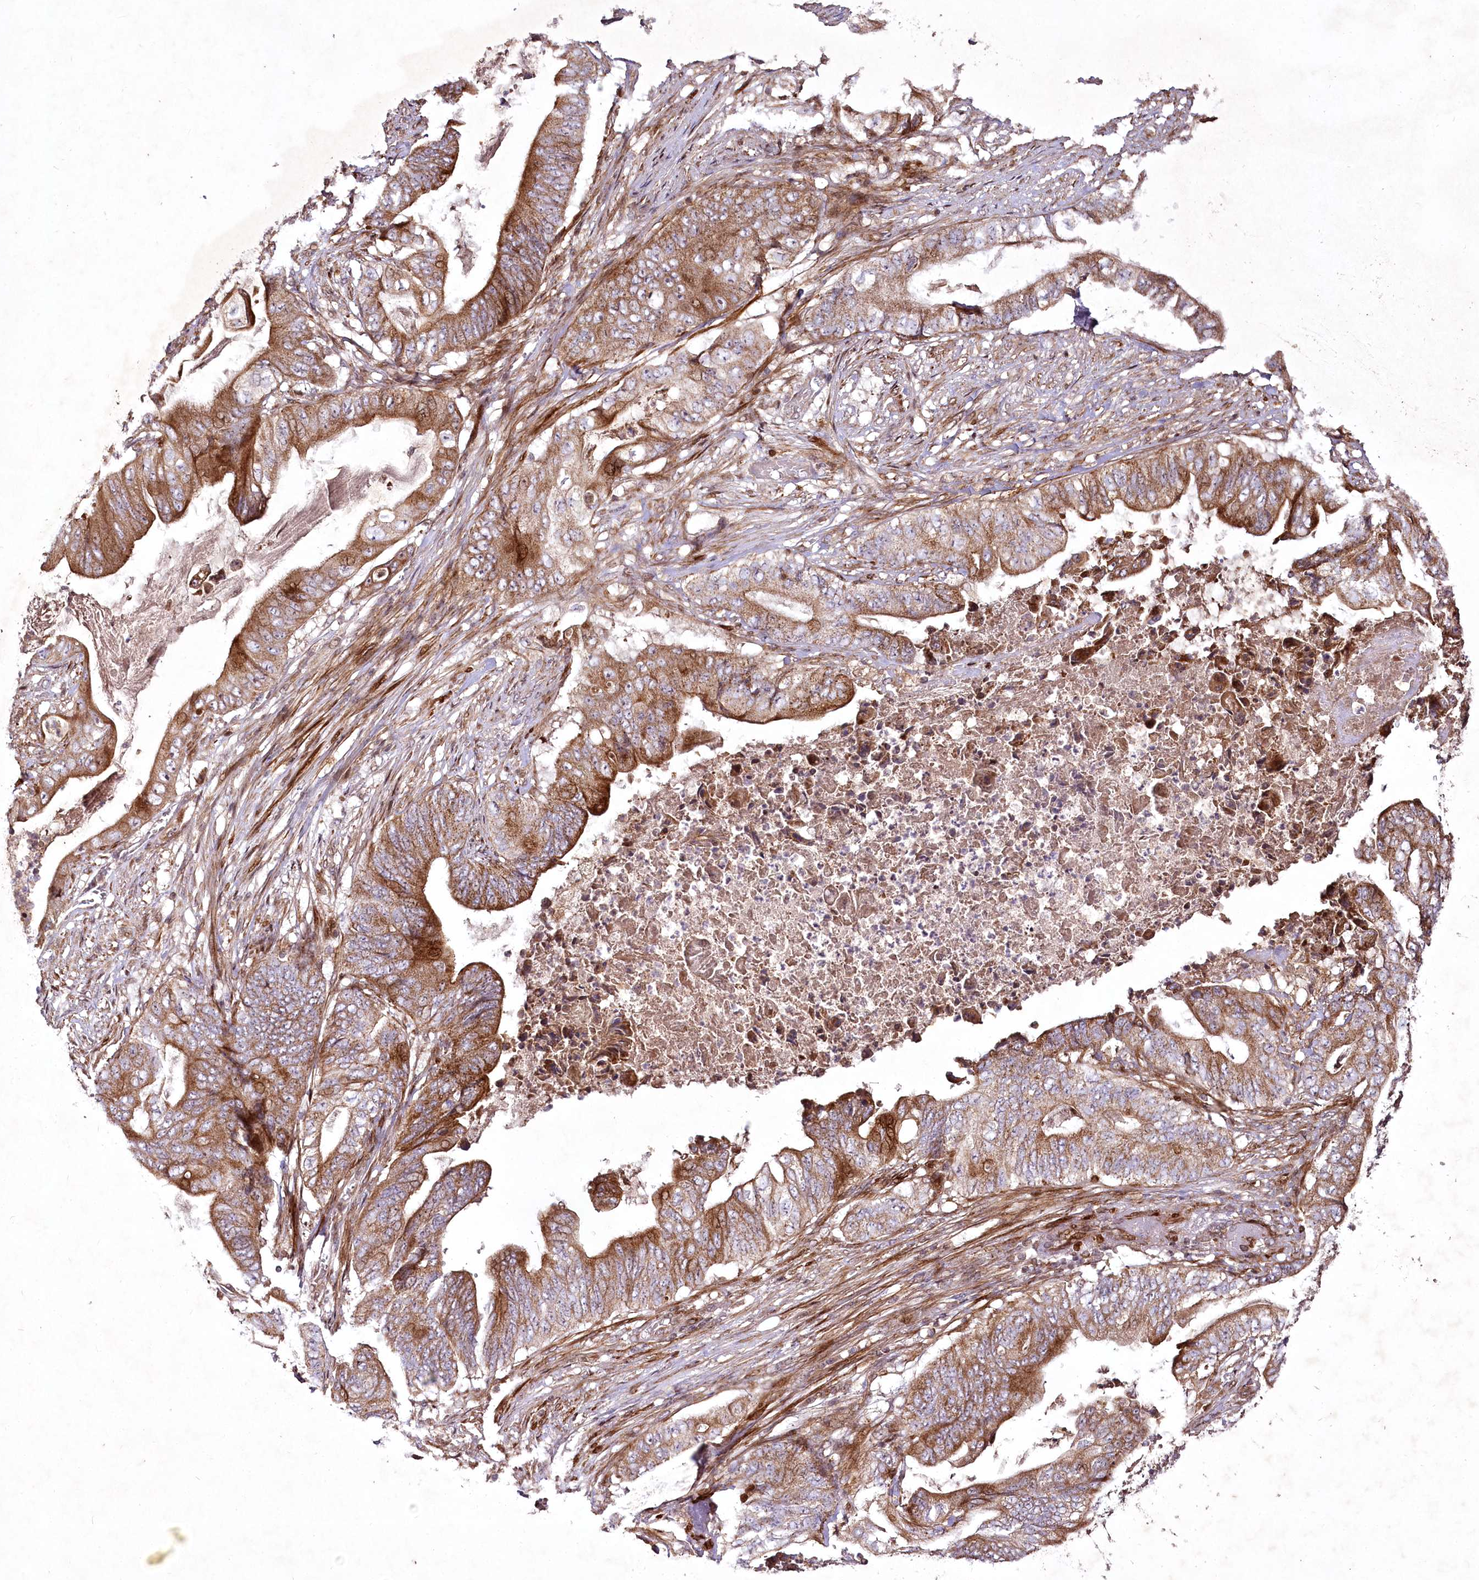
{"staining": {"intensity": "moderate", "quantity": ">75%", "location": "cytoplasmic/membranous"}, "tissue": "stomach cancer", "cell_type": "Tumor cells", "image_type": "cancer", "snomed": [{"axis": "morphology", "description": "Adenocarcinoma, NOS"}, {"axis": "topography", "description": "Stomach"}], "caption": "Stomach cancer (adenocarcinoma) stained with IHC reveals moderate cytoplasmic/membranous positivity in about >75% of tumor cells.", "gene": "PSTK", "patient": {"sex": "female", "age": 73}}